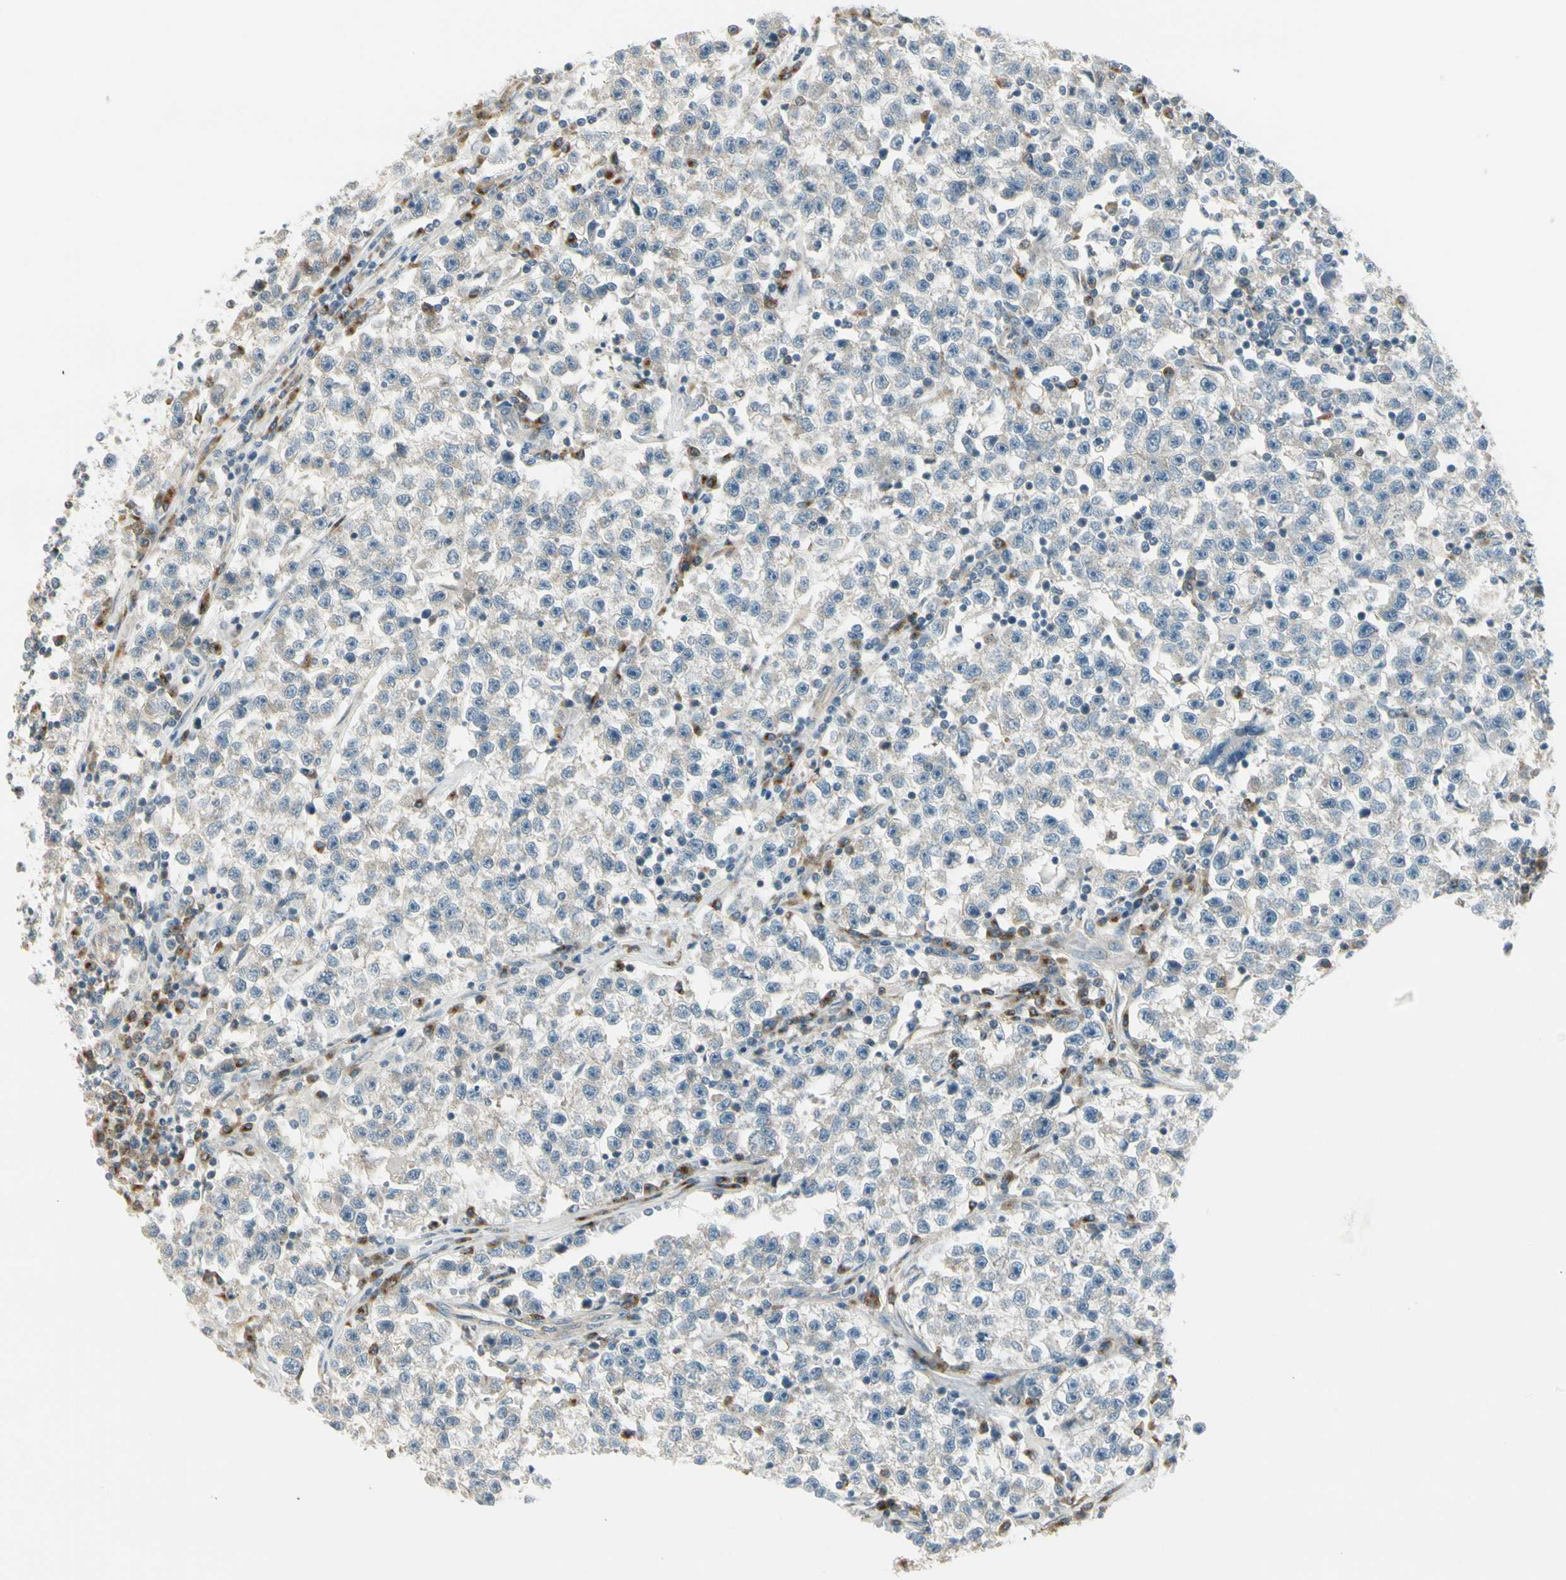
{"staining": {"intensity": "weak", "quantity": "25%-75%", "location": "cytoplasmic/membranous"}, "tissue": "testis cancer", "cell_type": "Tumor cells", "image_type": "cancer", "snomed": [{"axis": "morphology", "description": "Seminoma, NOS"}, {"axis": "topography", "description": "Testis"}], "caption": "IHC (DAB) staining of human testis cancer (seminoma) shows weak cytoplasmic/membranous protein positivity in approximately 25%-75% of tumor cells. (Stains: DAB (3,3'-diaminobenzidine) in brown, nuclei in blue, Microscopy: brightfield microscopy at high magnification).", "gene": "MANSC1", "patient": {"sex": "male", "age": 22}}